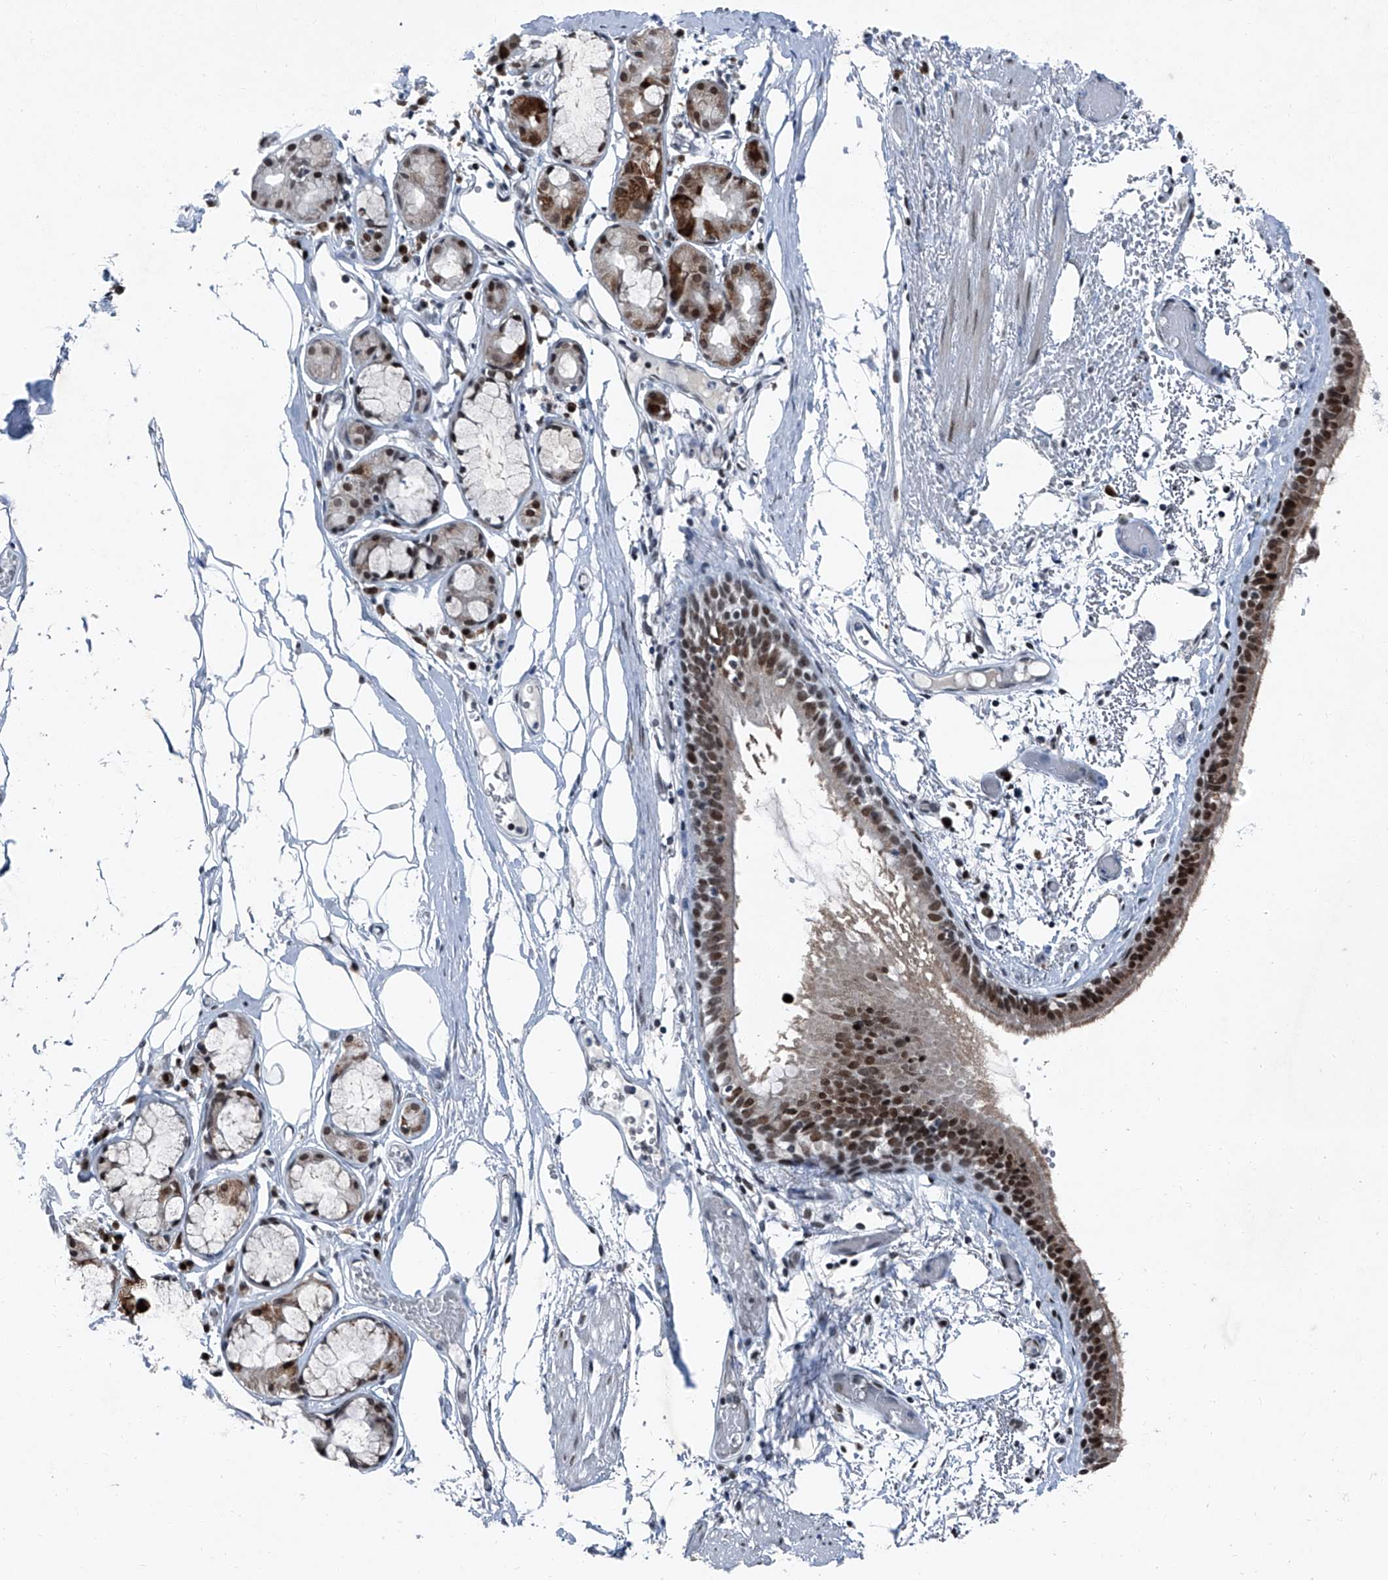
{"staining": {"intensity": "strong", "quantity": "25%-75%", "location": "nuclear"}, "tissue": "bronchus", "cell_type": "Respiratory epithelial cells", "image_type": "normal", "snomed": [{"axis": "morphology", "description": "Normal tissue, NOS"}, {"axis": "topography", "description": "Bronchus"}, {"axis": "topography", "description": "Lung"}], "caption": "IHC staining of benign bronchus, which displays high levels of strong nuclear expression in approximately 25%-75% of respiratory epithelial cells indicating strong nuclear protein expression. The staining was performed using DAB (brown) for protein detection and nuclei were counterstained in hematoxylin (blue).", "gene": "BMI1", "patient": {"sex": "male", "age": 56}}